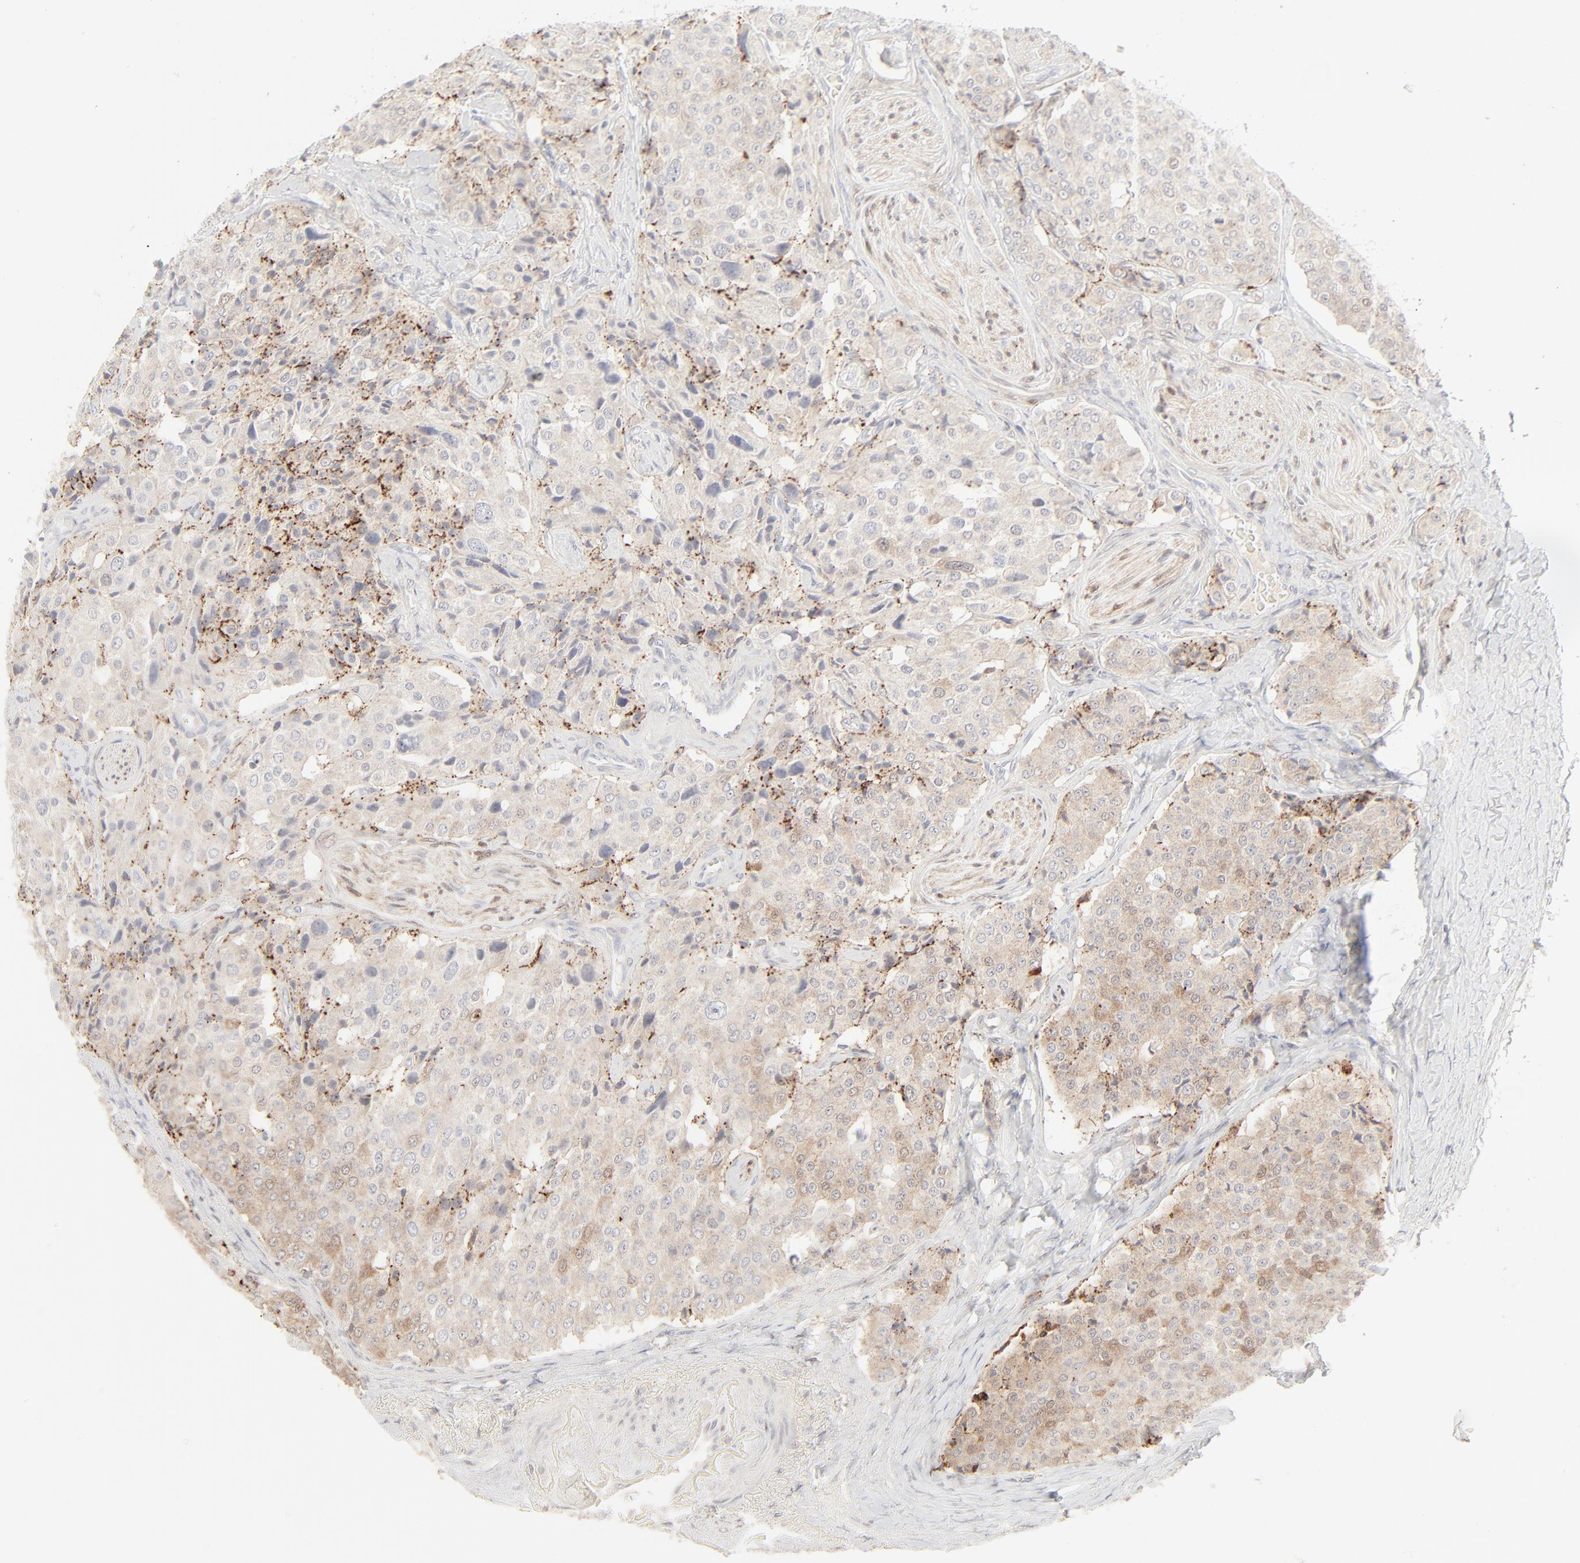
{"staining": {"intensity": "weak", "quantity": ">75%", "location": "cytoplasmic/membranous"}, "tissue": "carcinoid", "cell_type": "Tumor cells", "image_type": "cancer", "snomed": [{"axis": "morphology", "description": "Carcinoid, malignant, NOS"}, {"axis": "topography", "description": "Colon"}], "caption": "IHC staining of carcinoid (malignant), which shows low levels of weak cytoplasmic/membranous positivity in approximately >75% of tumor cells indicating weak cytoplasmic/membranous protein positivity. The staining was performed using DAB (brown) for protein detection and nuclei were counterstained in hematoxylin (blue).", "gene": "LGALS2", "patient": {"sex": "female", "age": 61}}